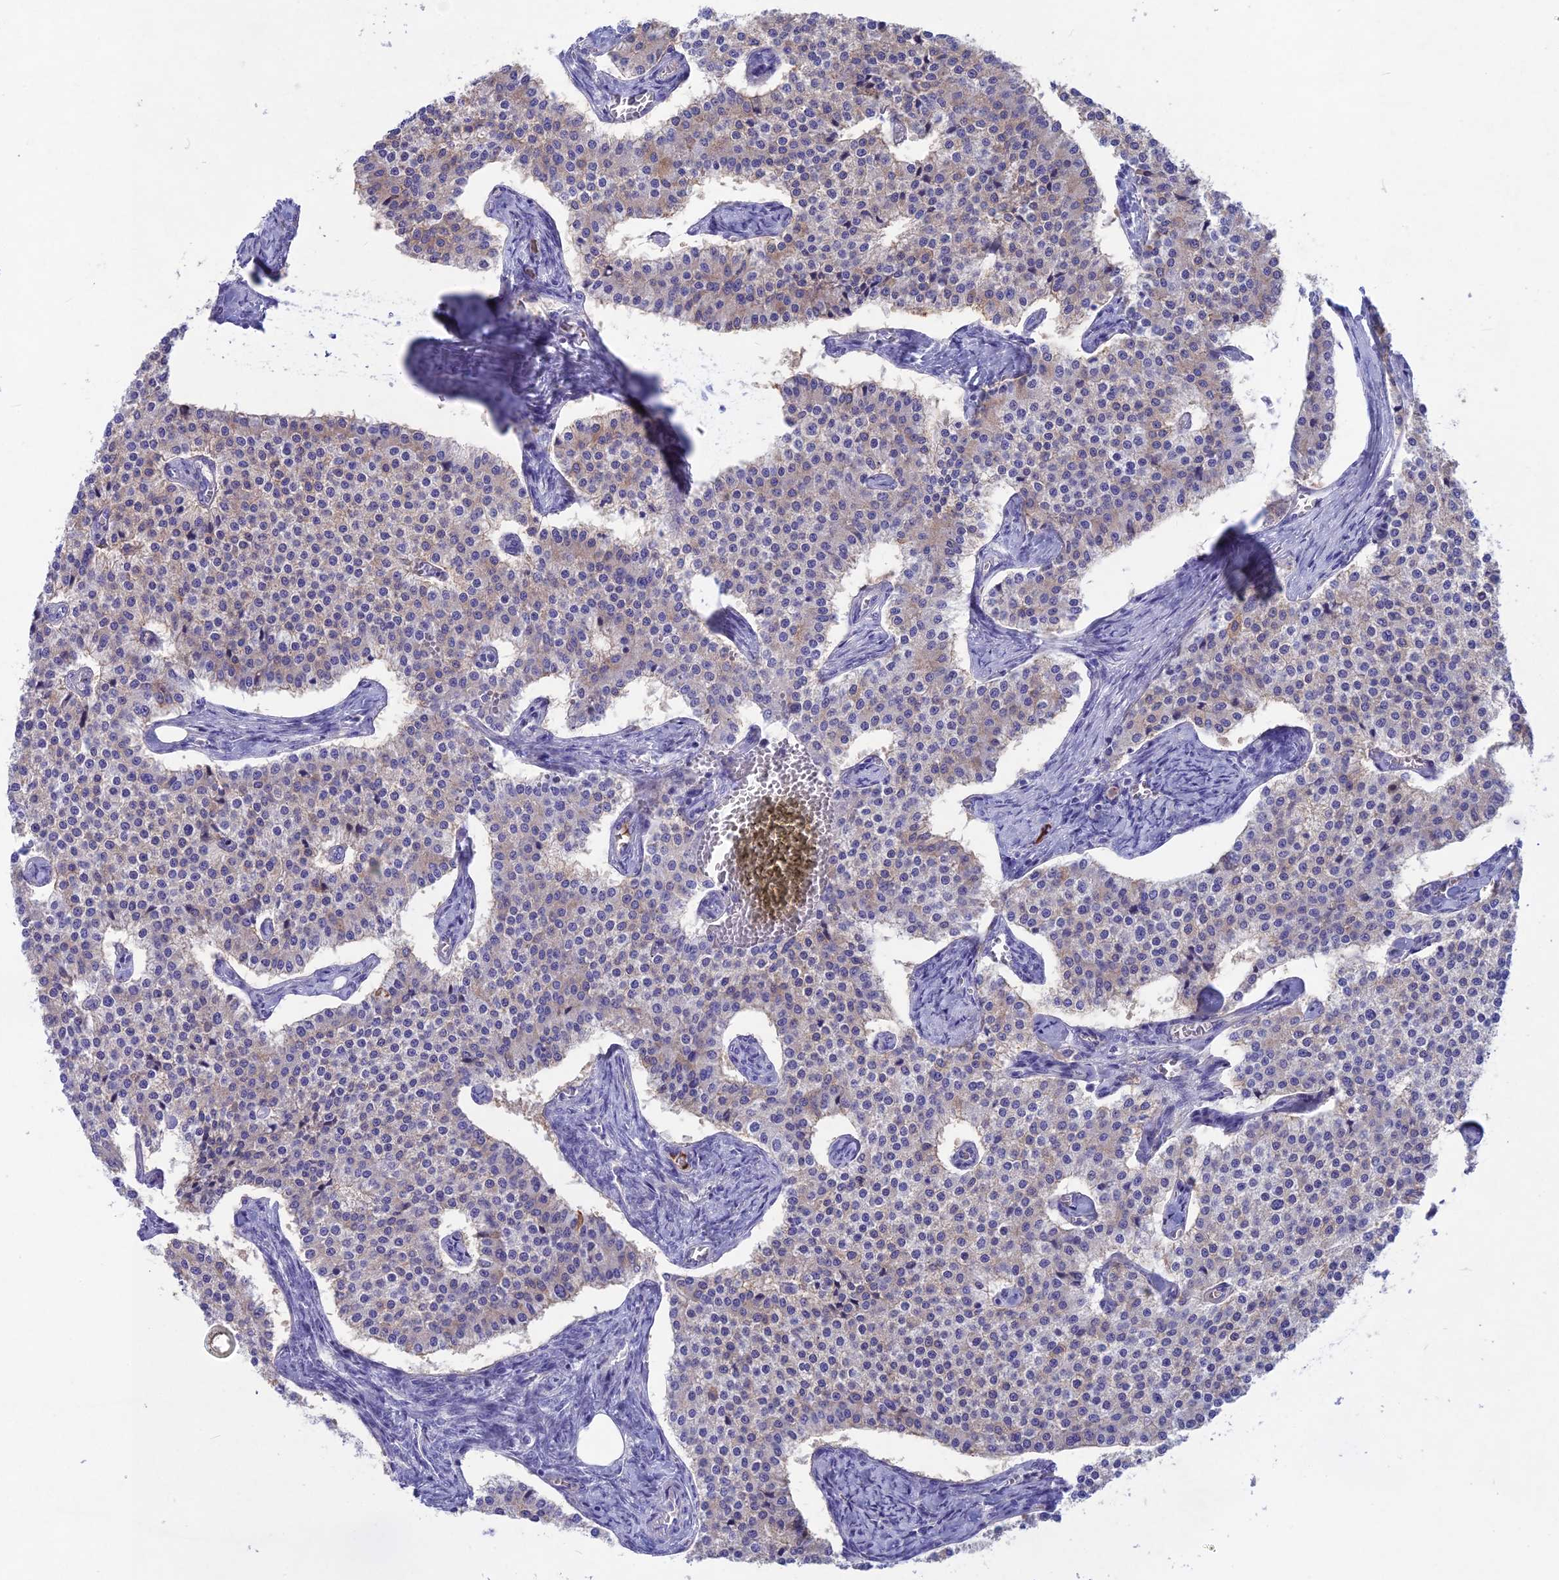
{"staining": {"intensity": "negative", "quantity": "none", "location": "none"}, "tissue": "carcinoid", "cell_type": "Tumor cells", "image_type": "cancer", "snomed": [{"axis": "morphology", "description": "Carcinoid, malignant, NOS"}, {"axis": "topography", "description": "Colon"}], "caption": "High magnification brightfield microscopy of carcinoid stained with DAB (3,3'-diaminobenzidine) (brown) and counterstained with hematoxylin (blue): tumor cells show no significant positivity. The staining is performed using DAB brown chromogen with nuclei counter-stained in using hematoxylin.", "gene": "SNAP91", "patient": {"sex": "female", "age": 52}}